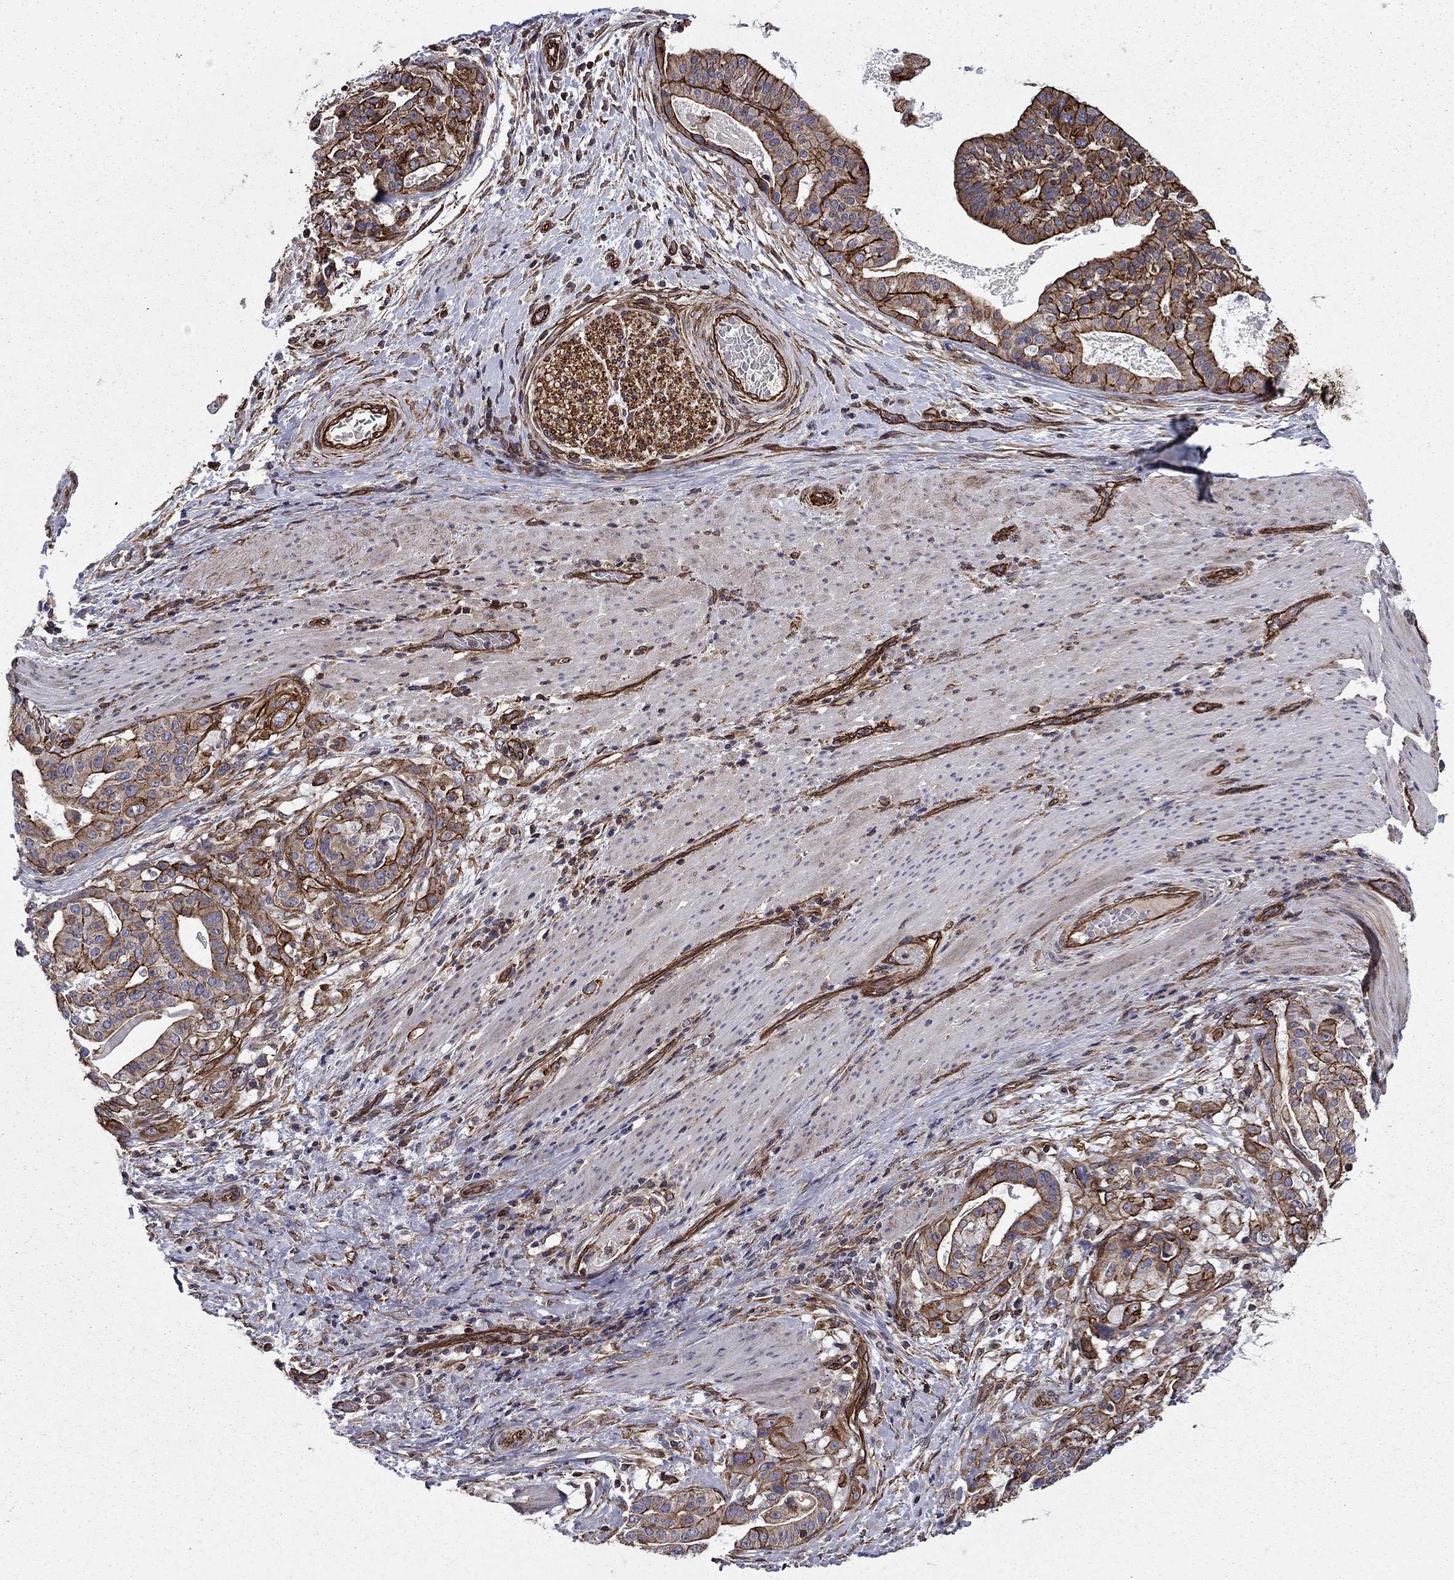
{"staining": {"intensity": "strong", "quantity": "25%-75%", "location": "cytoplasmic/membranous"}, "tissue": "stomach cancer", "cell_type": "Tumor cells", "image_type": "cancer", "snomed": [{"axis": "morphology", "description": "Adenocarcinoma, NOS"}, {"axis": "topography", "description": "Stomach"}], "caption": "Immunohistochemistry histopathology image of neoplastic tissue: adenocarcinoma (stomach) stained using immunohistochemistry (IHC) exhibits high levels of strong protein expression localized specifically in the cytoplasmic/membranous of tumor cells, appearing as a cytoplasmic/membranous brown color.", "gene": "SHMT1", "patient": {"sex": "male", "age": 48}}